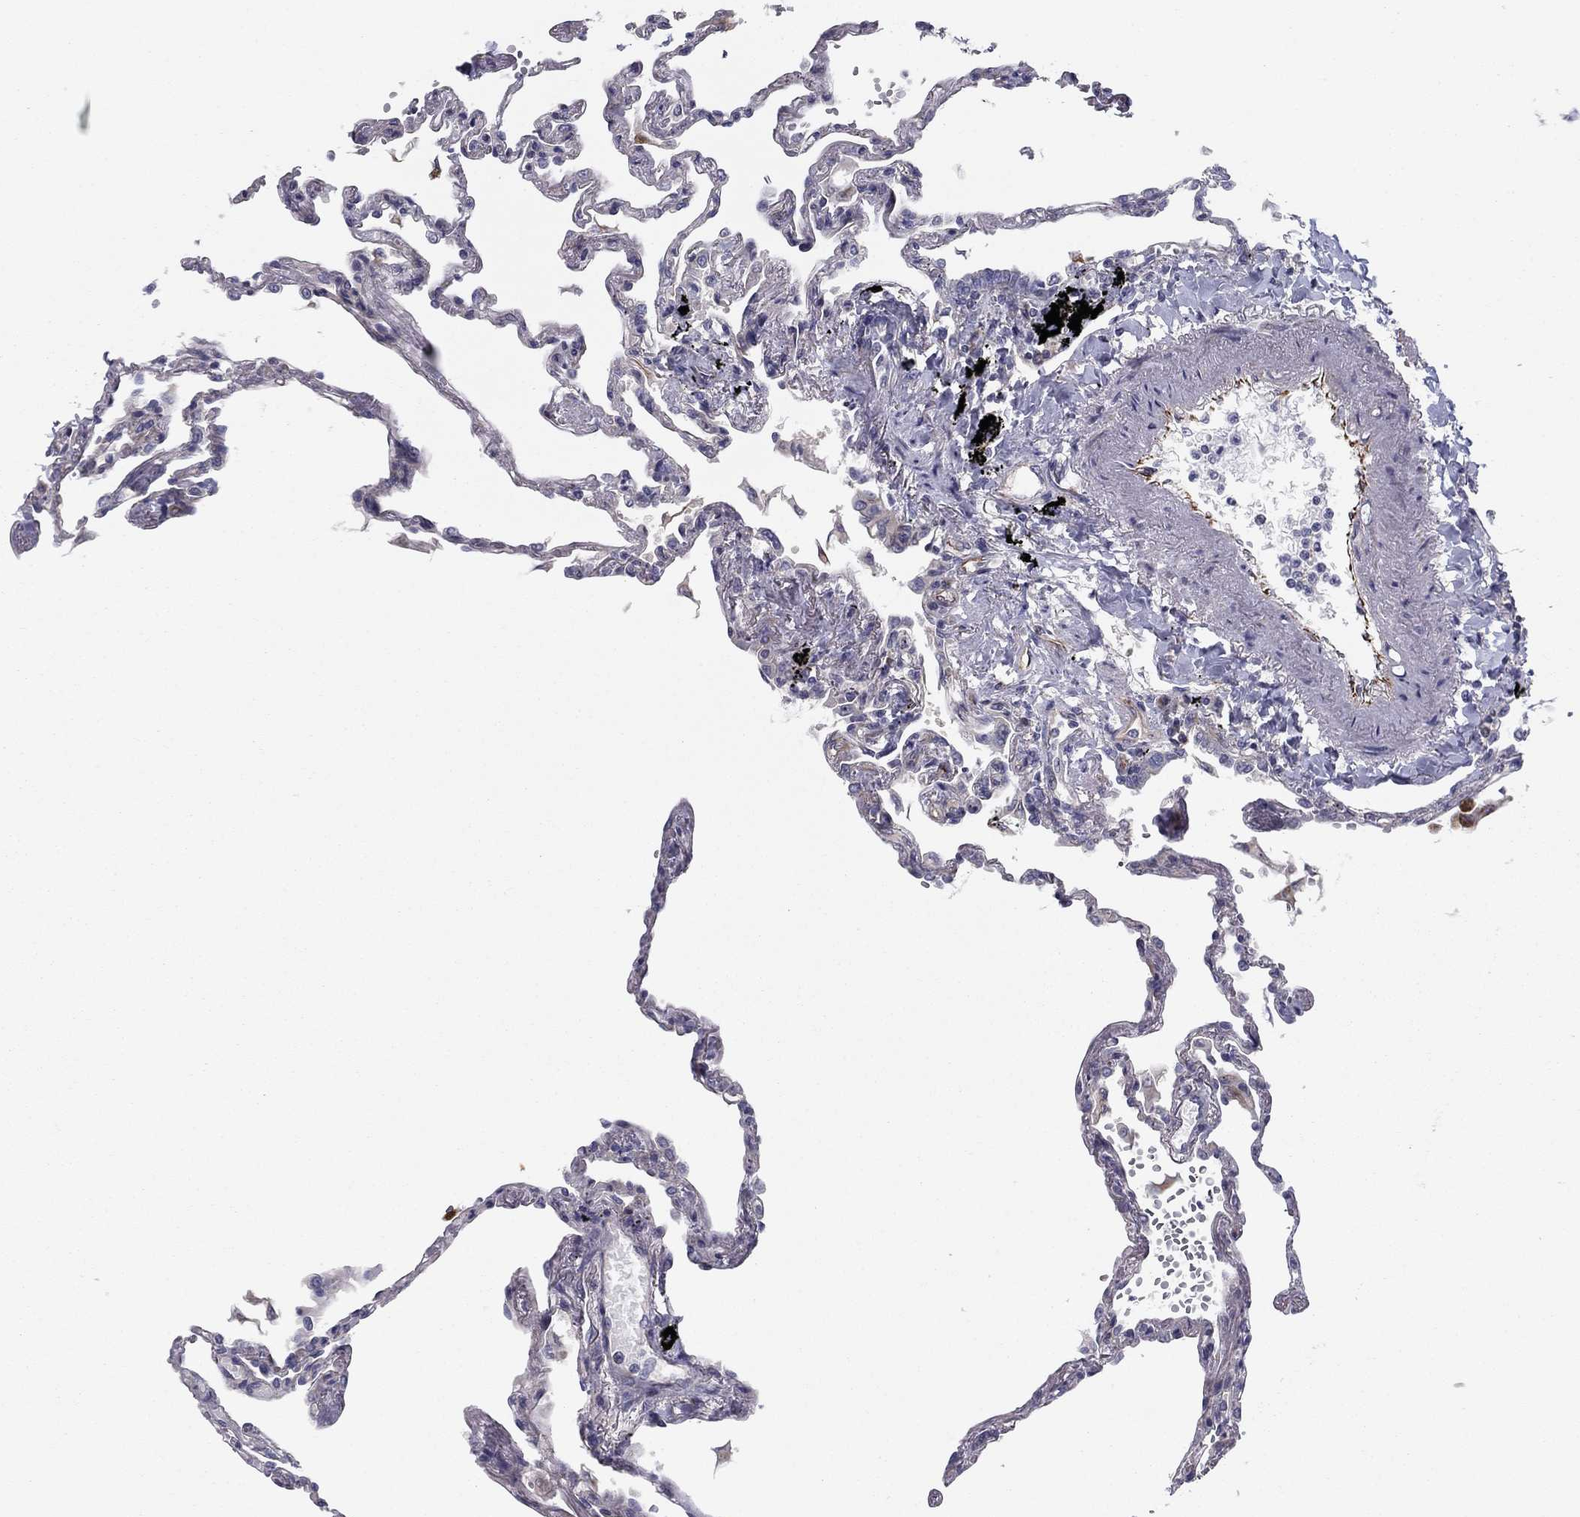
{"staining": {"intensity": "negative", "quantity": "none", "location": "none"}, "tissue": "lung", "cell_type": "Alveolar cells", "image_type": "normal", "snomed": [{"axis": "morphology", "description": "Normal tissue, NOS"}, {"axis": "topography", "description": "Lung"}], "caption": "Photomicrograph shows no significant protein positivity in alveolar cells of benign lung.", "gene": "CLSTN1", "patient": {"sex": "male", "age": 78}}